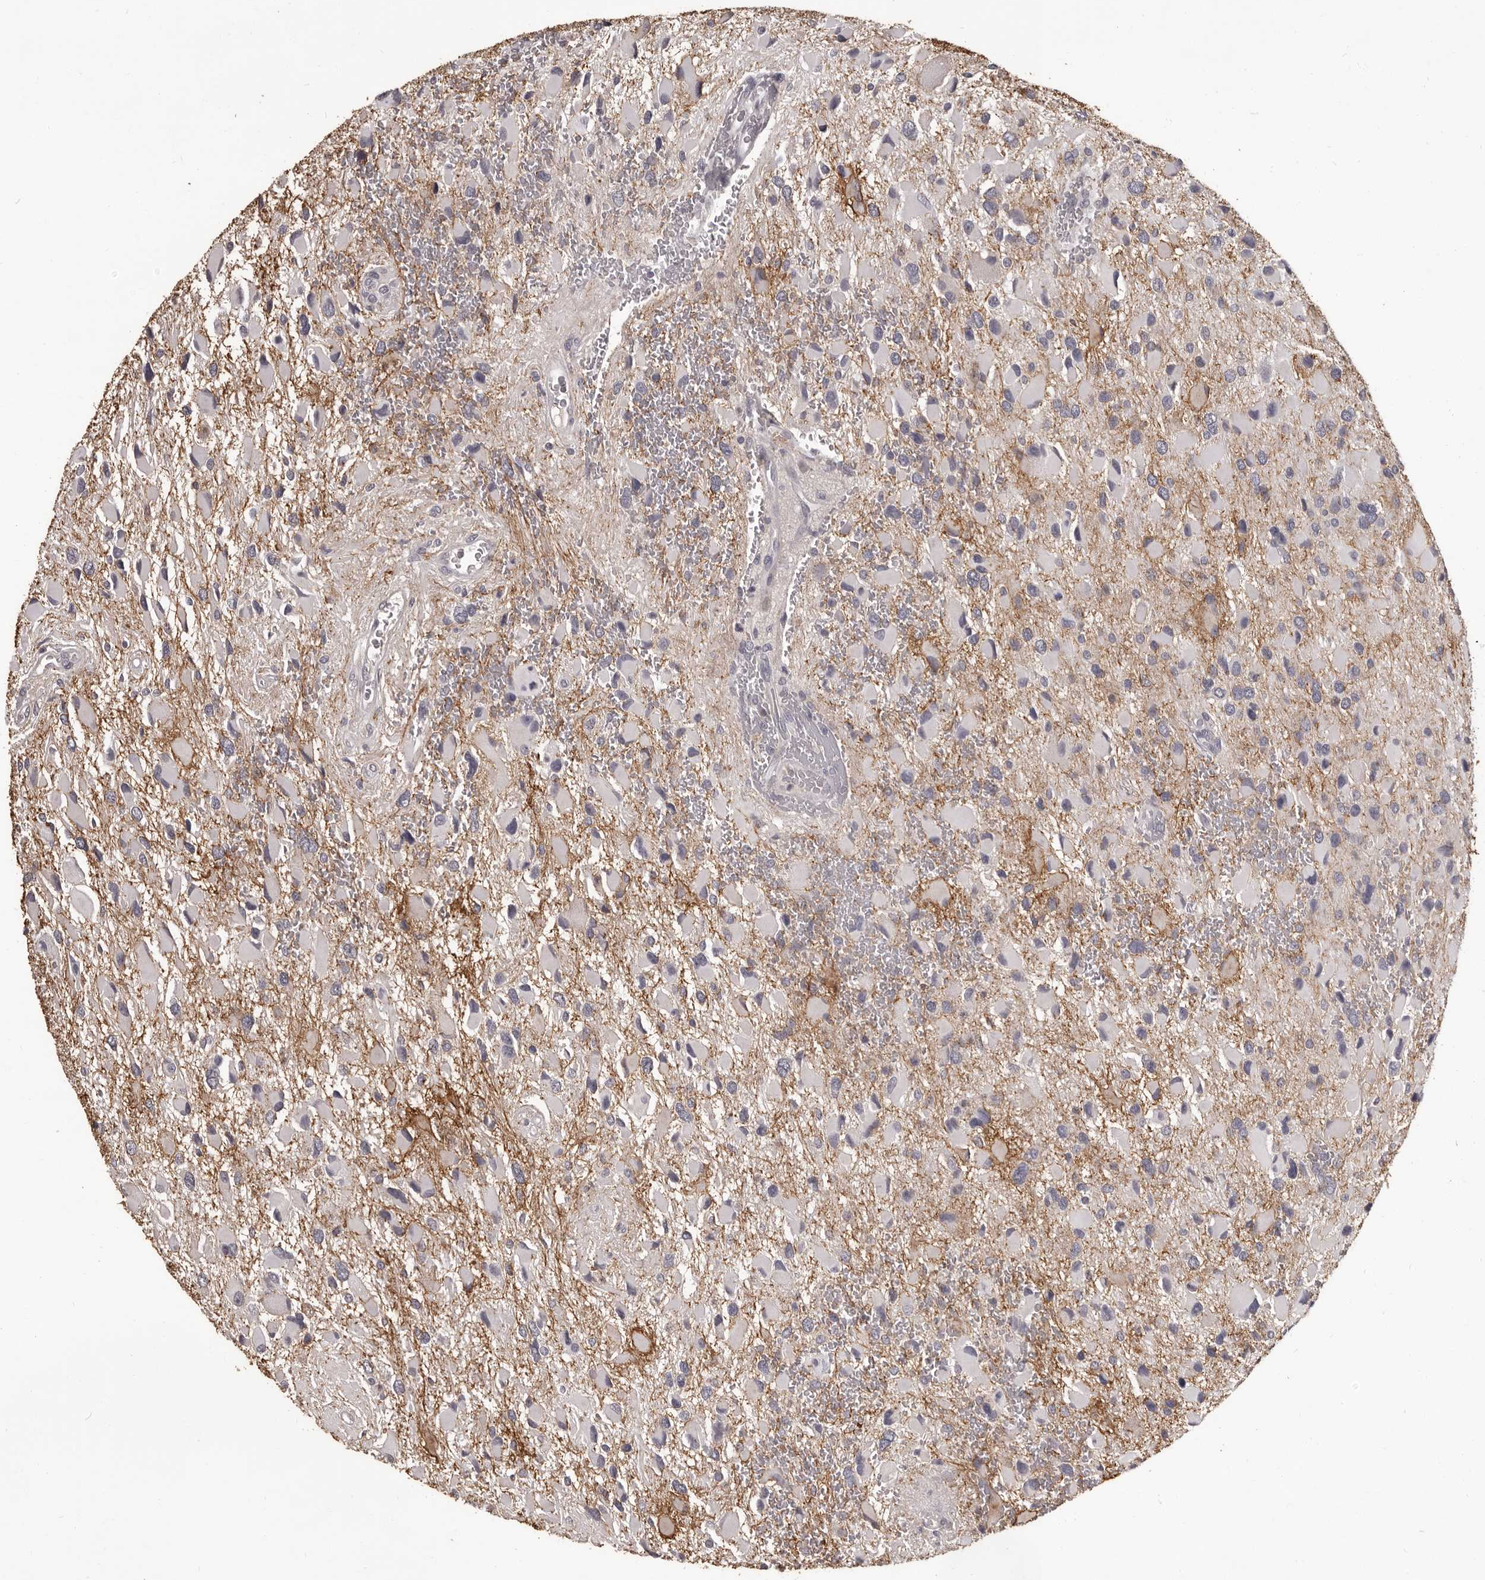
{"staining": {"intensity": "negative", "quantity": "none", "location": "none"}, "tissue": "glioma", "cell_type": "Tumor cells", "image_type": "cancer", "snomed": [{"axis": "morphology", "description": "Glioma, malignant, High grade"}, {"axis": "topography", "description": "Brain"}], "caption": "This histopathology image is of glioma stained with immunohistochemistry (IHC) to label a protein in brown with the nuclei are counter-stained blue. There is no expression in tumor cells.", "gene": "GPR78", "patient": {"sex": "male", "age": 53}}